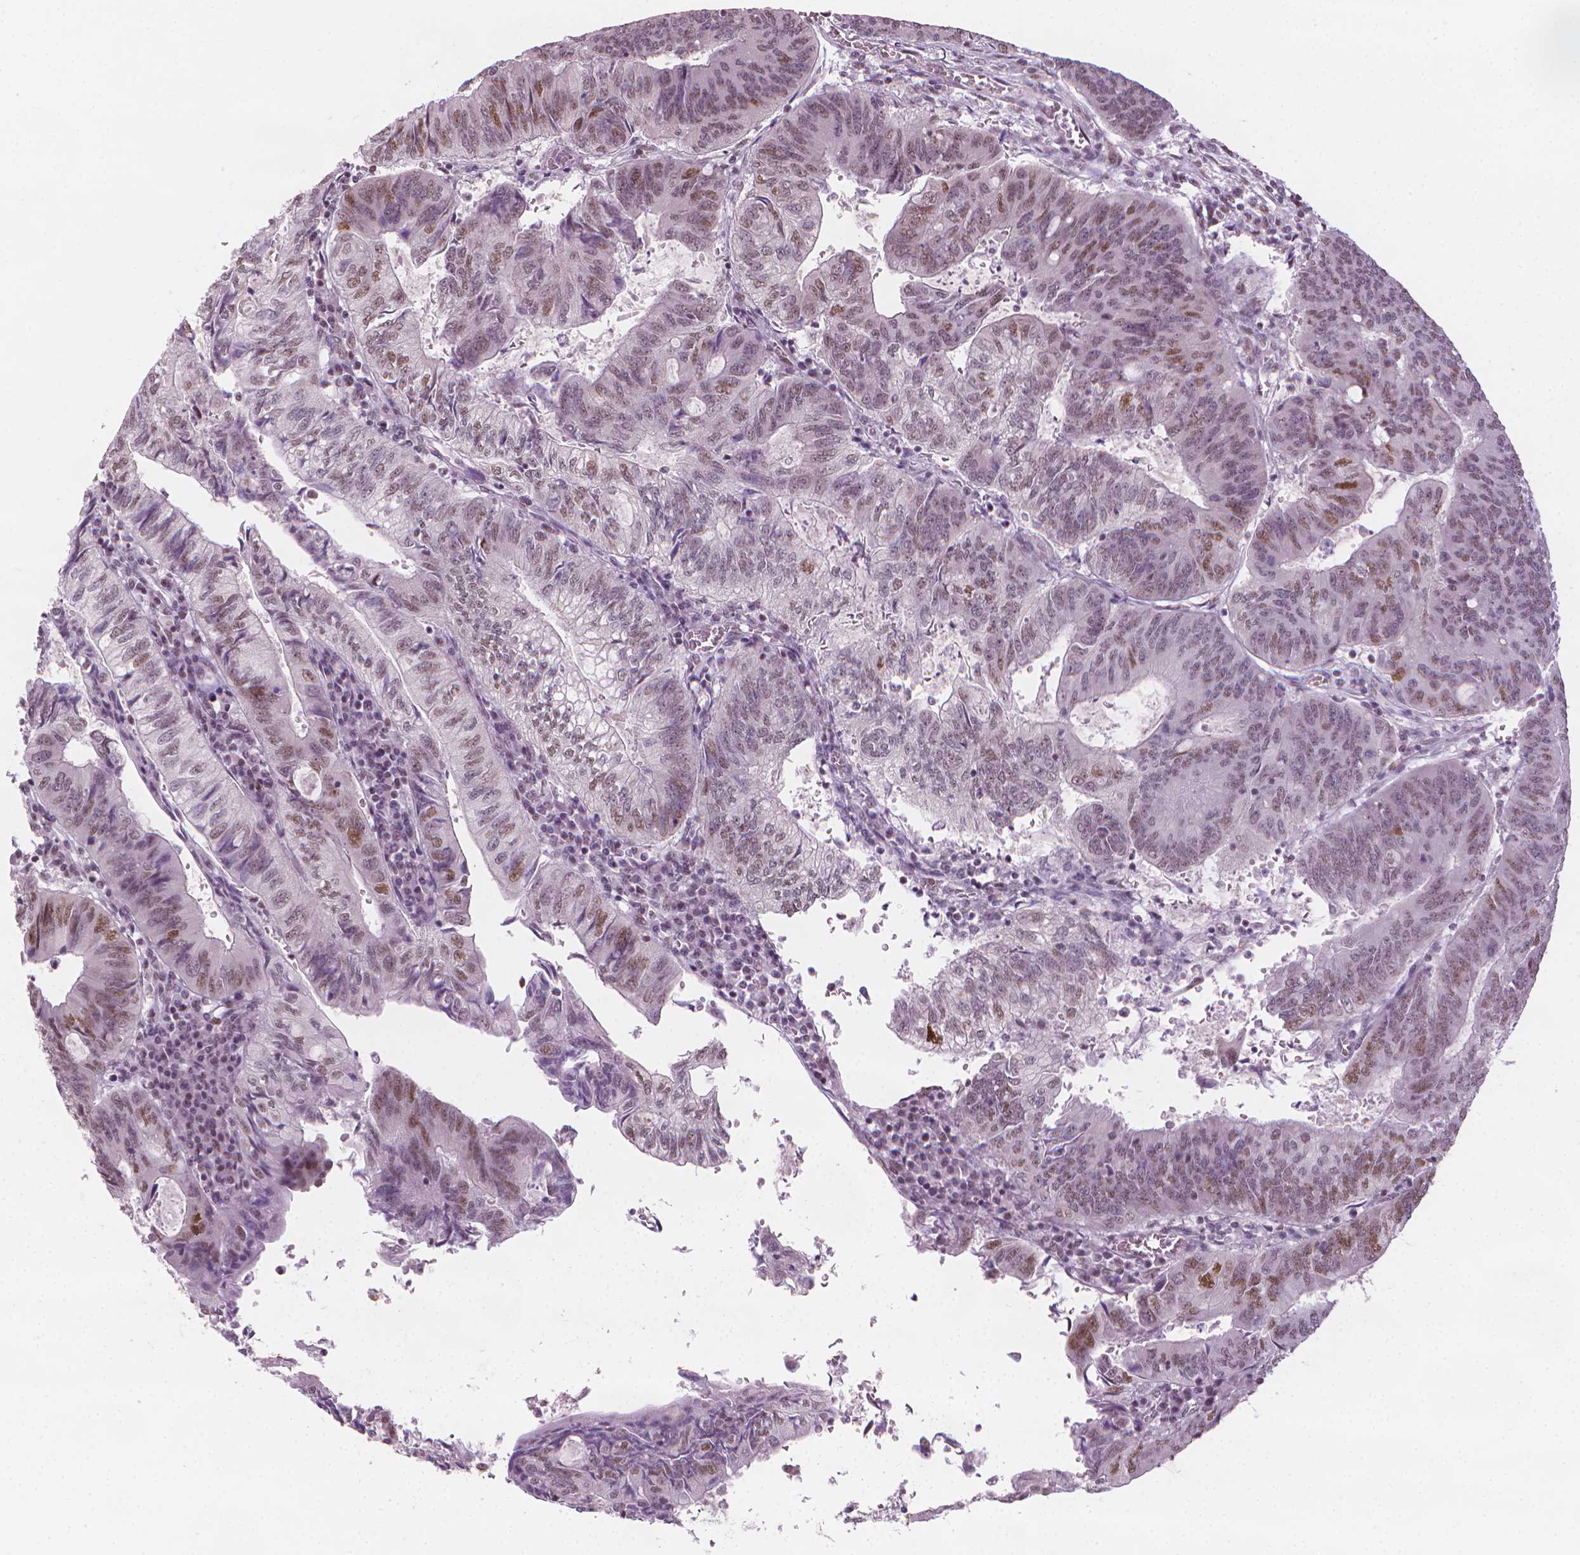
{"staining": {"intensity": "moderate", "quantity": "<25%", "location": "nuclear"}, "tissue": "colorectal cancer", "cell_type": "Tumor cells", "image_type": "cancer", "snomed": [{"axis": "morphology", "description": "Adenocarcinoma, NOS"}, {"axis": "topography", "description": "Colon"}], "caption": "Immunohistochemical staining of colorectal cancer (adenocarcinoma) reveals low levels of moderate nuclear staining in approximately <25% of tumor cells.", "gene": "CDKN1C", "patient": {"sex": "male", "age": 67}}